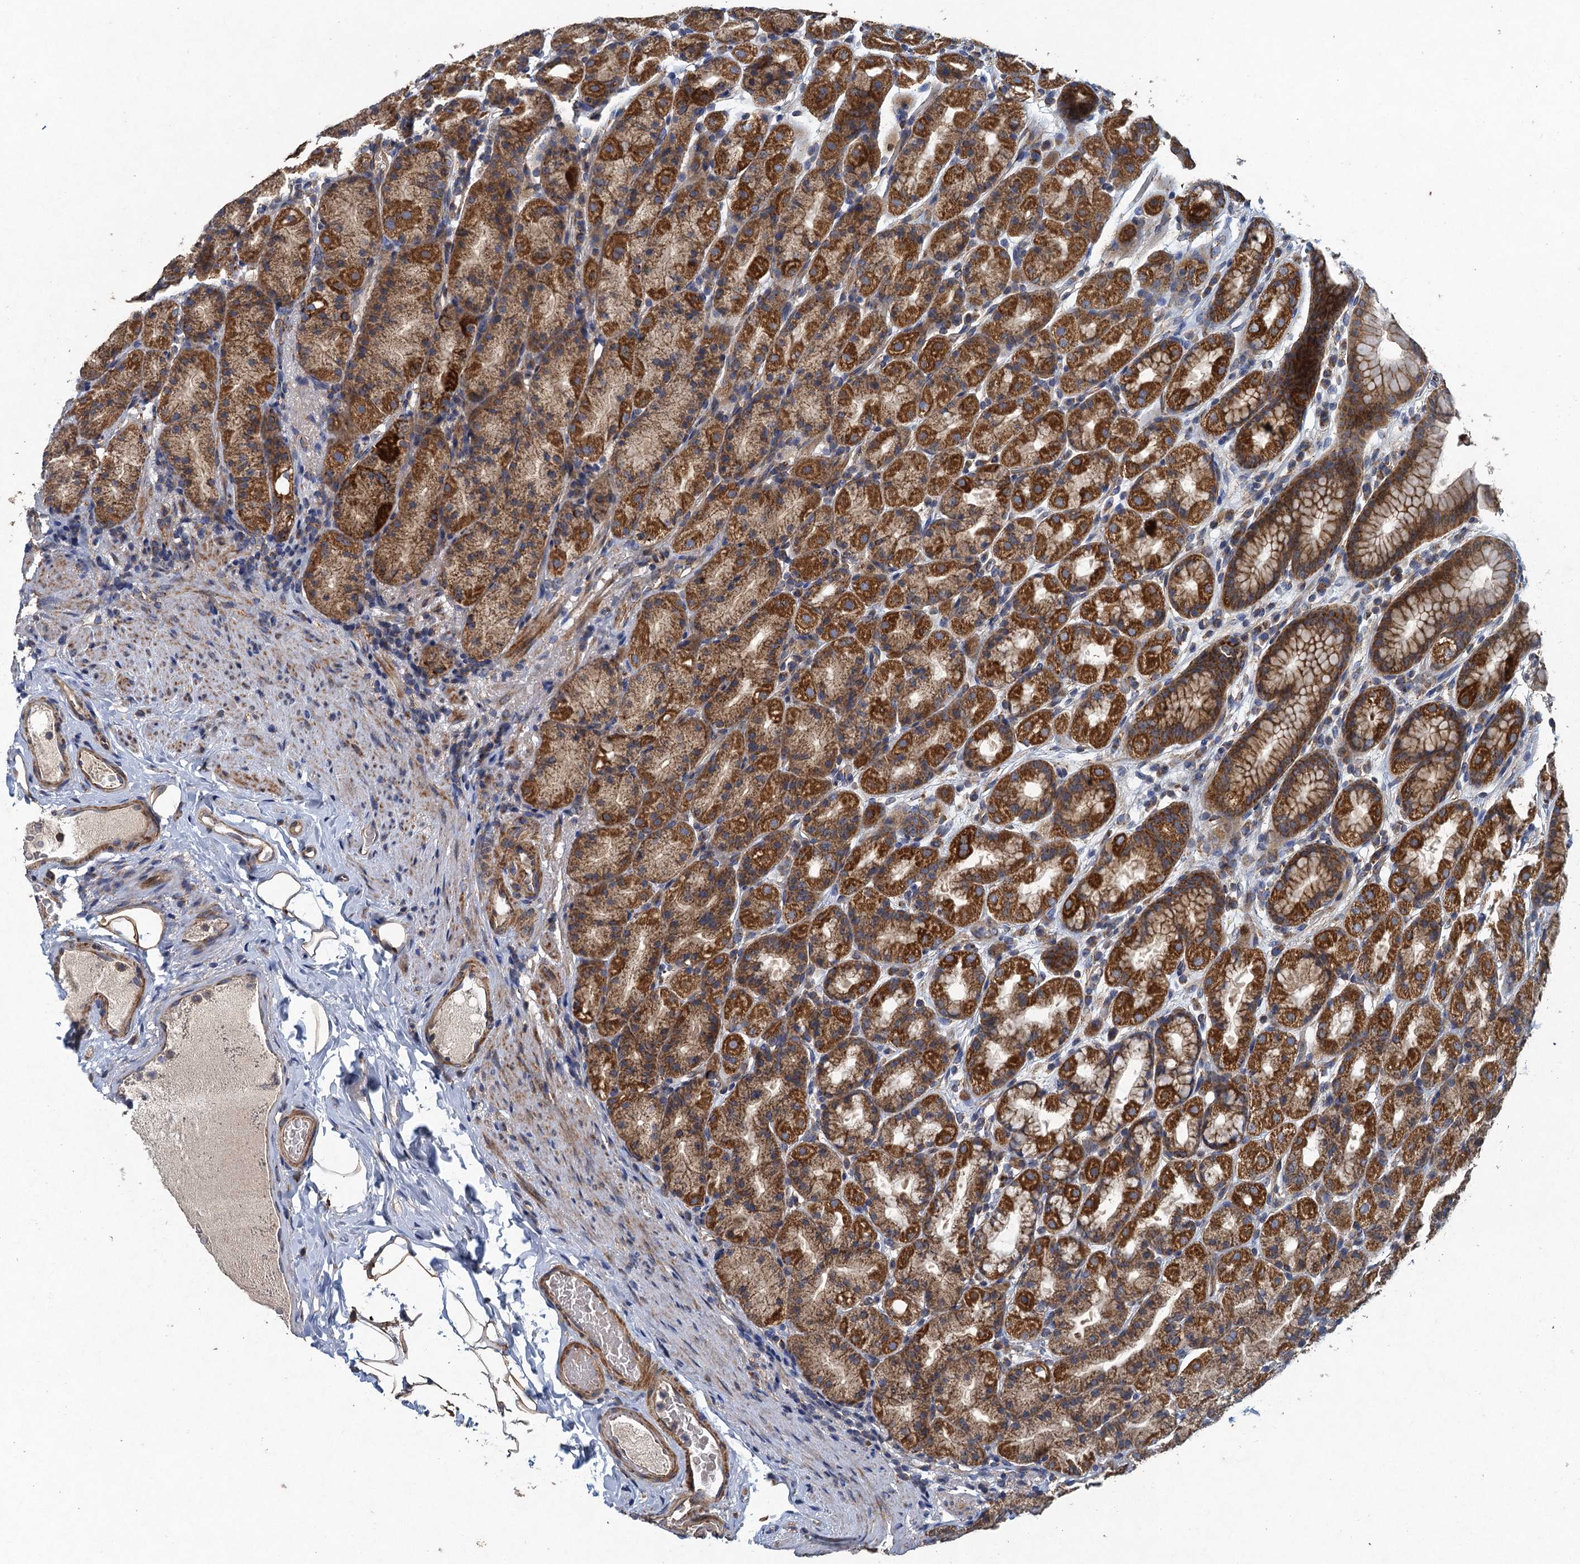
{"staining": {"intensity": "strong", "quantity": ">75%", "location": "cytoplasmic/membranous"}, "tissue": "stomach", "cell_type": "Glandular cells", "image_type": "normal", "snomed": [{"axis": "morphology", "description": "Normal tissue, NOS"}, {"axis": "topography", "description": "Stomach, upper"}], "caption": "This image displays immunohistochemistry (IHC) staining of normal human stomach, with high strong cytoplasmic/membranous expression in approximately >75% of glandular cells.", "gene": "BCS1L", "patient": {"sex": "male", "age": 68}}